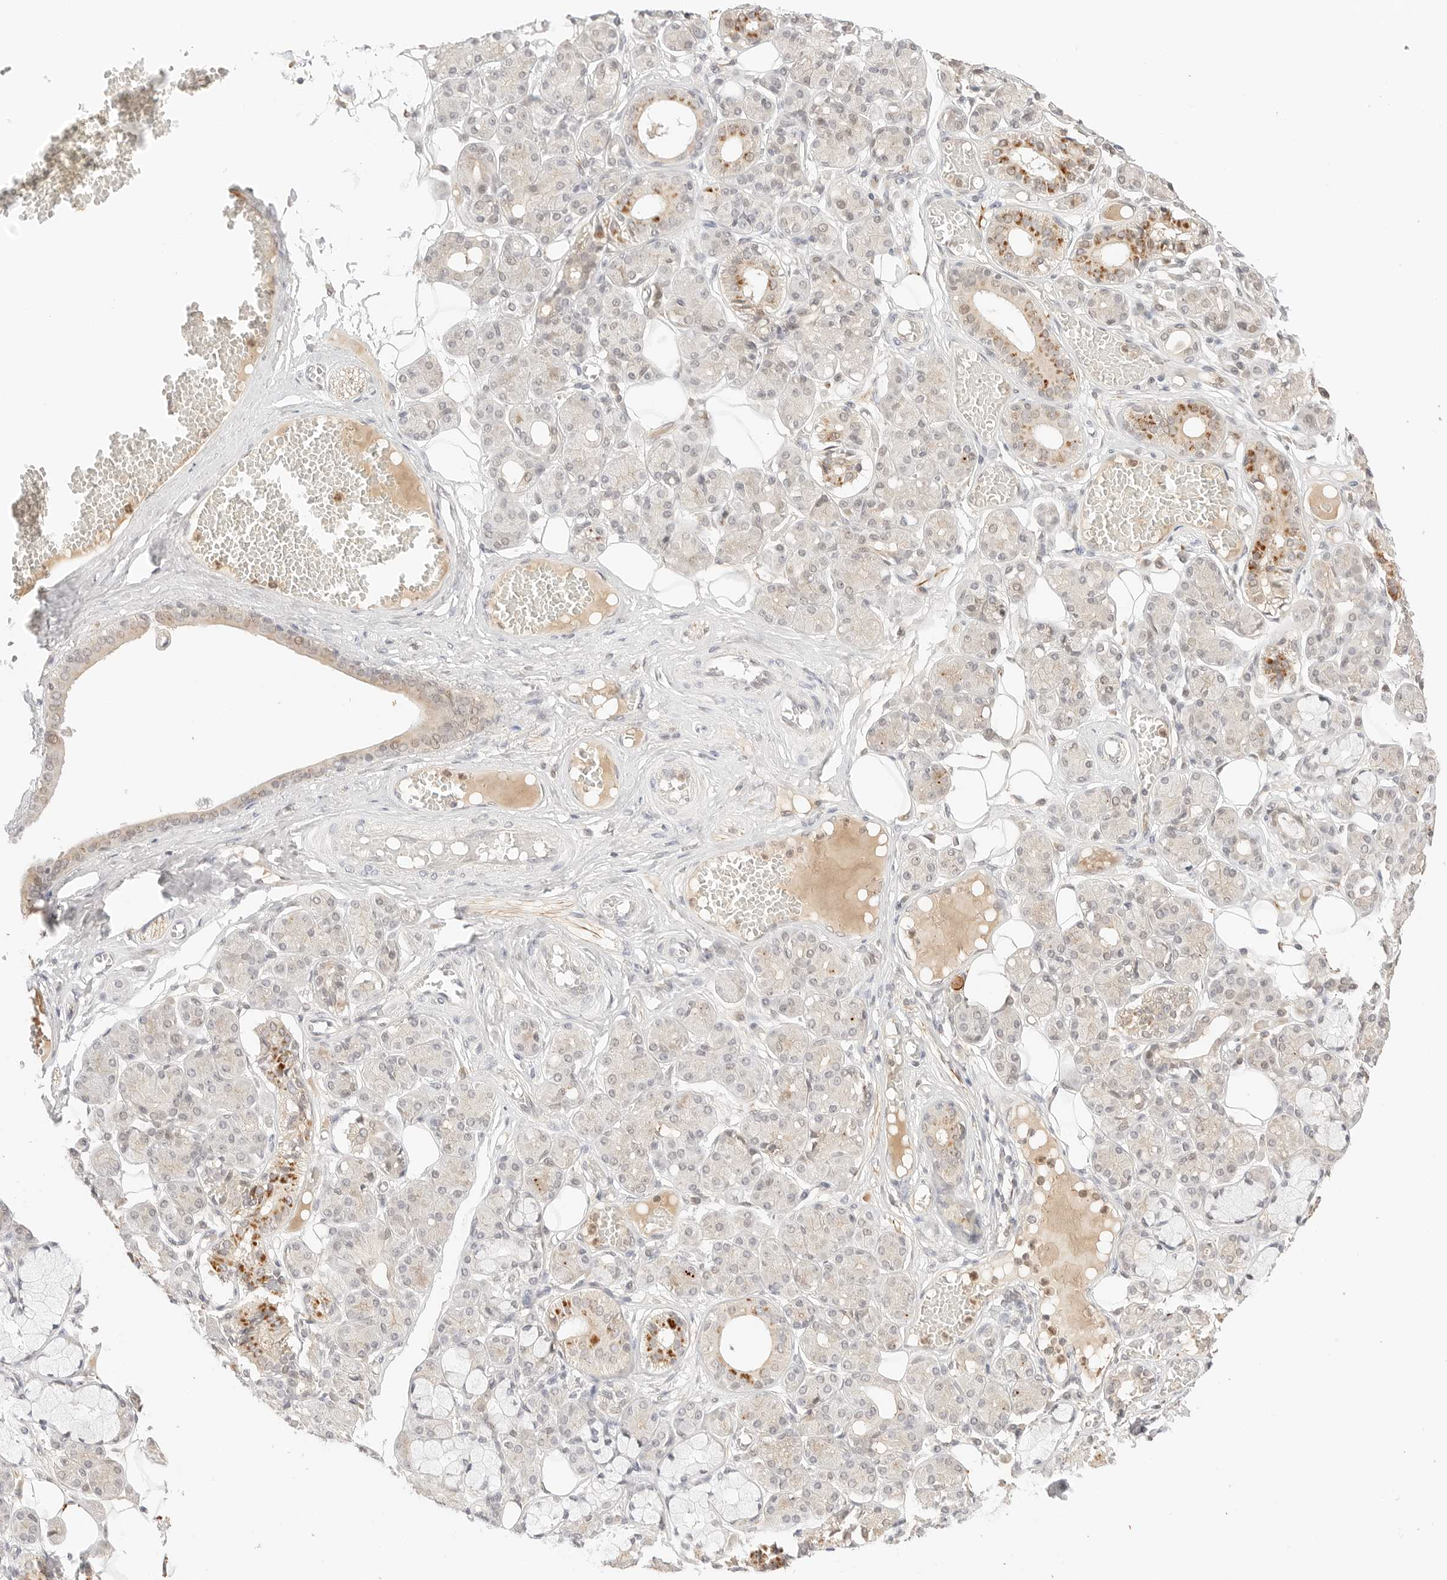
{"staining": {"intensity": "moderate", "quantity": "<25%", "location": "cytoplasmic/membranous"}, "tissue": "salivary gland", "cell_type": "Glandular cells", "image_type": "normal", "snomed": [{"axis": "morphology", "description": "Normal tissue, NOS"}, {"axis": "topography", "description": "Salivary gland"}], "caption": "The immunohistochemical stain labels moderate cytoplasmic/membranous expression in glandular cells of normal salivary gland.", "gene": "RPS6KL1", "patient": {"sex": "male", "age": 63}}